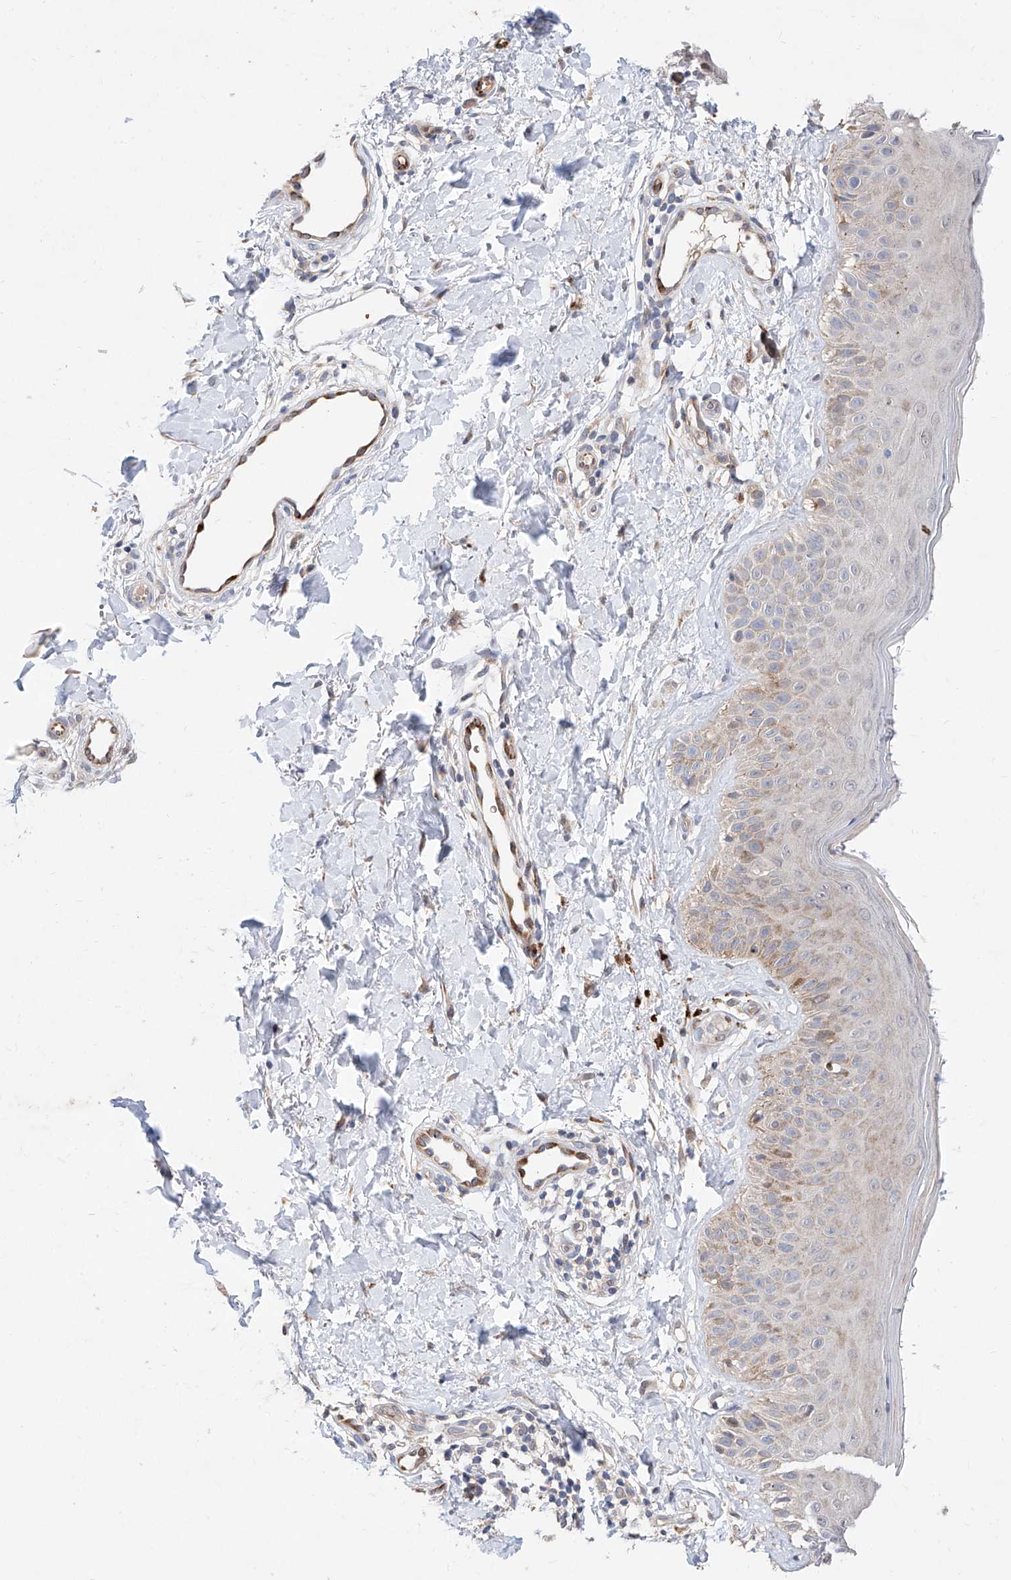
{"staining": {"intensity": "negative", "quantity": "none", "location": "none"}, "tissue": "skin", "cell_type": "Fibroblasts", "image_type": "normal", "snomed": [{"axis": "morphology", "description": "Normal tissue, NOS"}, {"axis": "topography", "description": "Skin"}], "caption": "Immunohistochemistry micrograph of normal skin: human skin stained with DAB (3,3'-diaminobenzidine) shows no significant protein positivity in fibroblasts.", "gene": "FUCA2", "patient": {"sex": "male", "age": 52}}